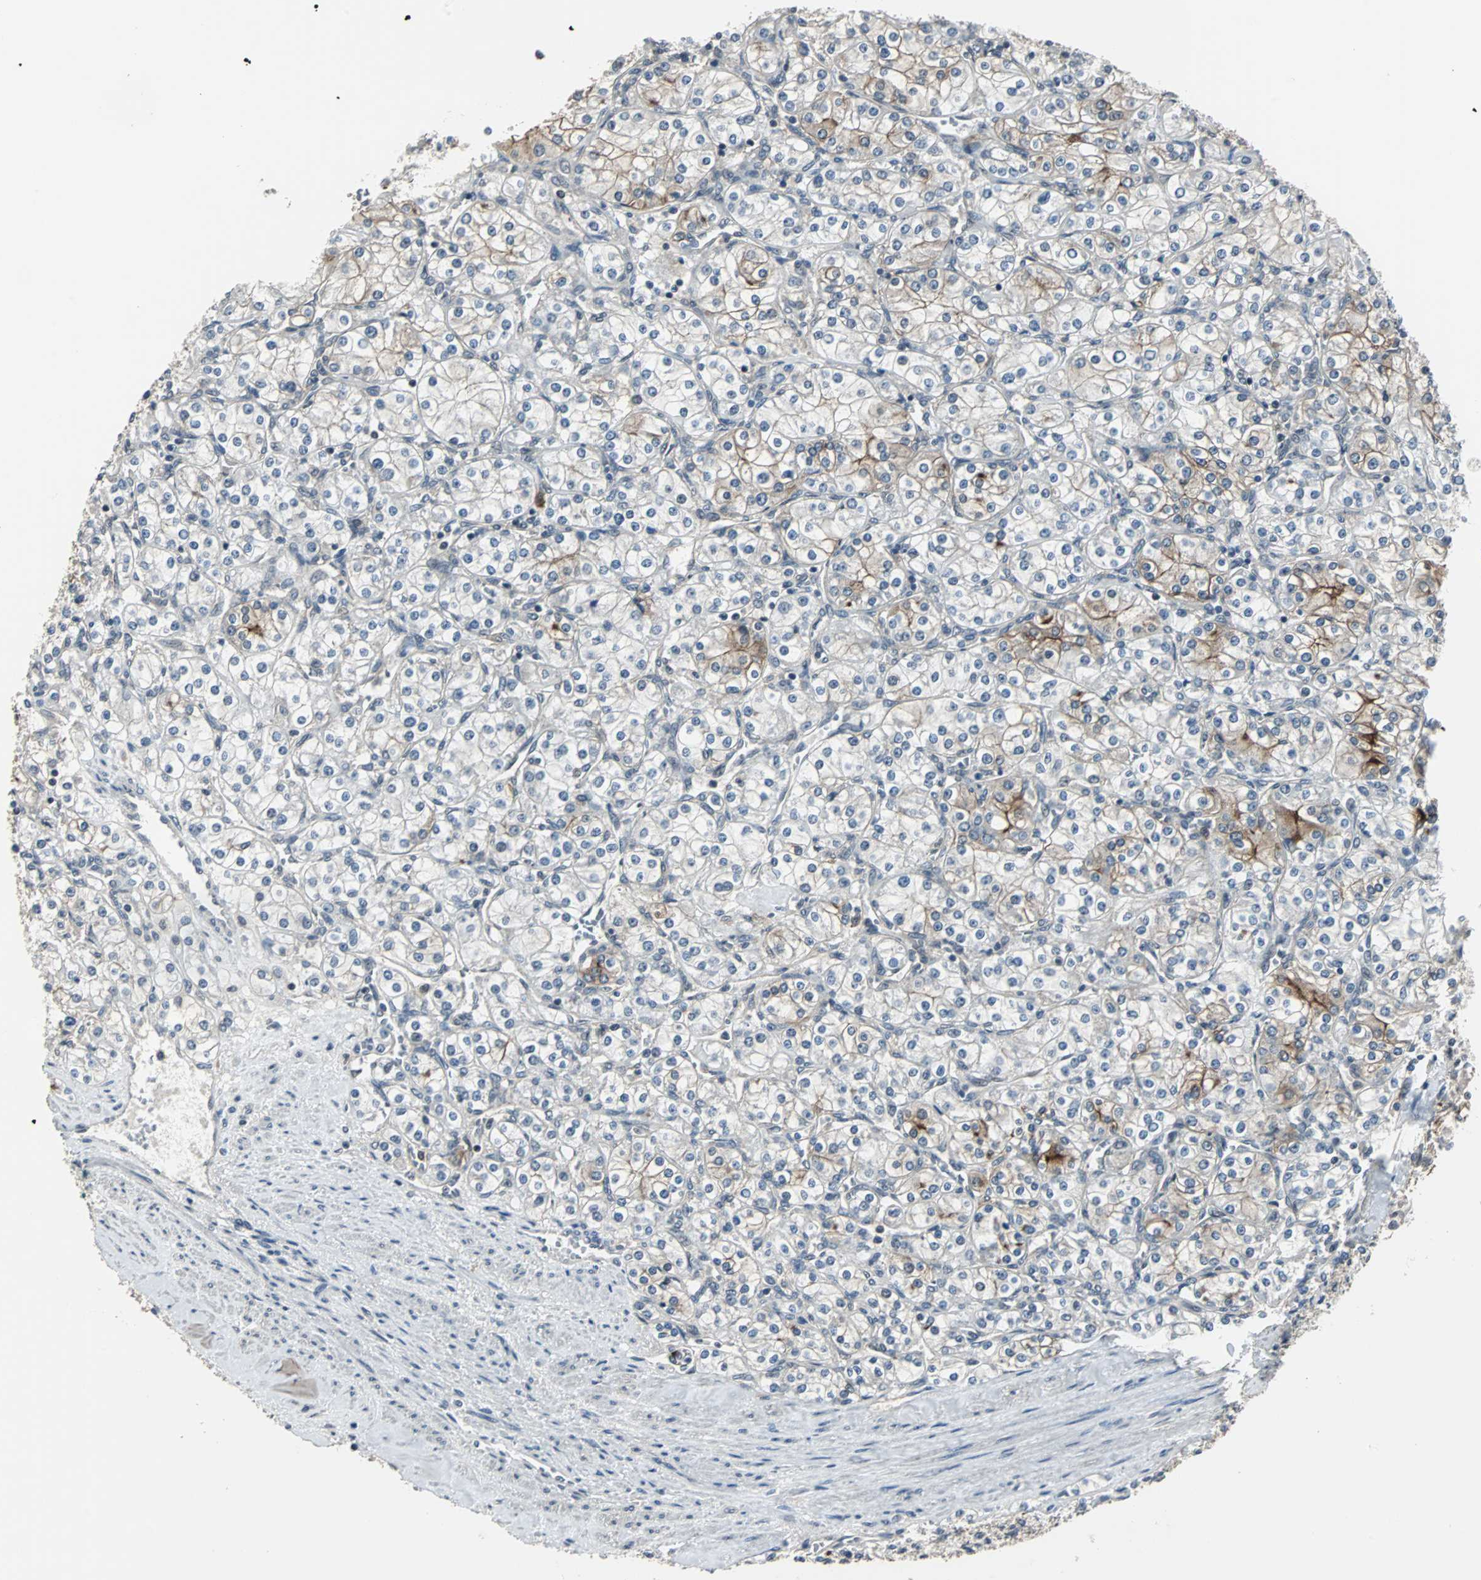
{"staining": {"intensity": "moderate", "quantity": "<25%", "location": "cytoplasmic/membranous"}, "tissue": "renal cancer", "cell_type": "Tumor cells", "image_type": "cancer", "snomed": [{"axis": "morphology", "description": "Adenocarcinoma, NOS"}, {"axis": "topography", "description": "Kidney"}], "caption": "Protein expression by IHC demonstrates moderate cytoplasmic/membranous expression in about <25% of tumor cells in renal adenocarcinoma. Using DAB (3,3'-diaminobenzidine) (brown) and hematoxylin (blue) stains, captured at high magnification using brightfield microscopy.", "gene": "MKX", "patient": {"sex": "male", "age": 77}}